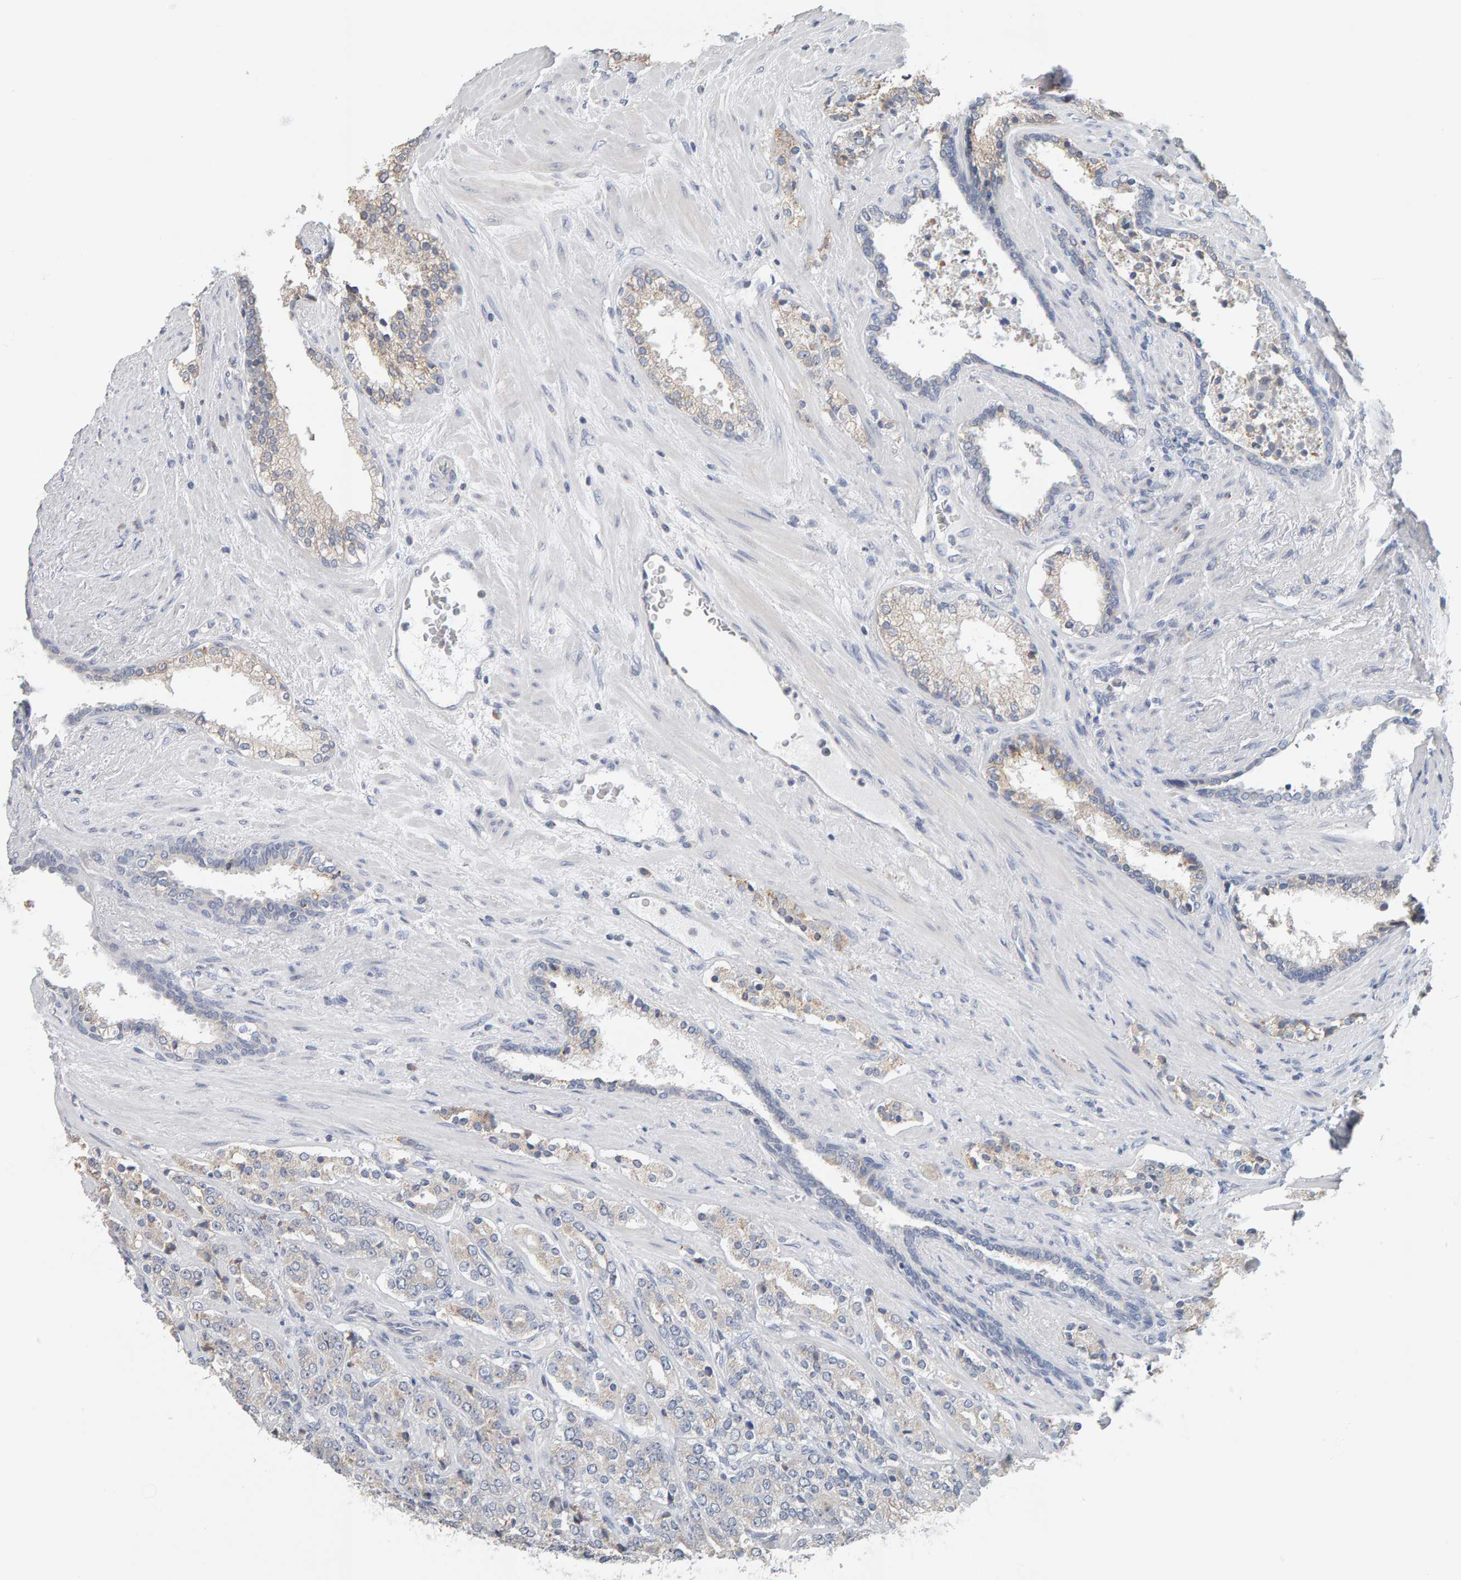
{"staining": {"intensity": "negative", "quantity": "none", "location": "none"}, "tissue": "prostate cancer", "cell_type": "Tumor cells", "image_type": "cancer", "snomed": [{"axis": "morphology", "description": "Adenocarcinoma, High grade"}, {"axis": "topography", "description": "Prostate"}], "caption": "Immunohistochemistry (IHC) image of neoplastic tissue: high-grade adenocarcinoma (prostate) stained with DAB (3,3'-diaminobenzidine) shows no significant protein expression in tumor cells. (IHC, brightfield microscopy, high magnification).", "gene": "ADHFE1", "patient": {"sex": "male", "age": 71}}